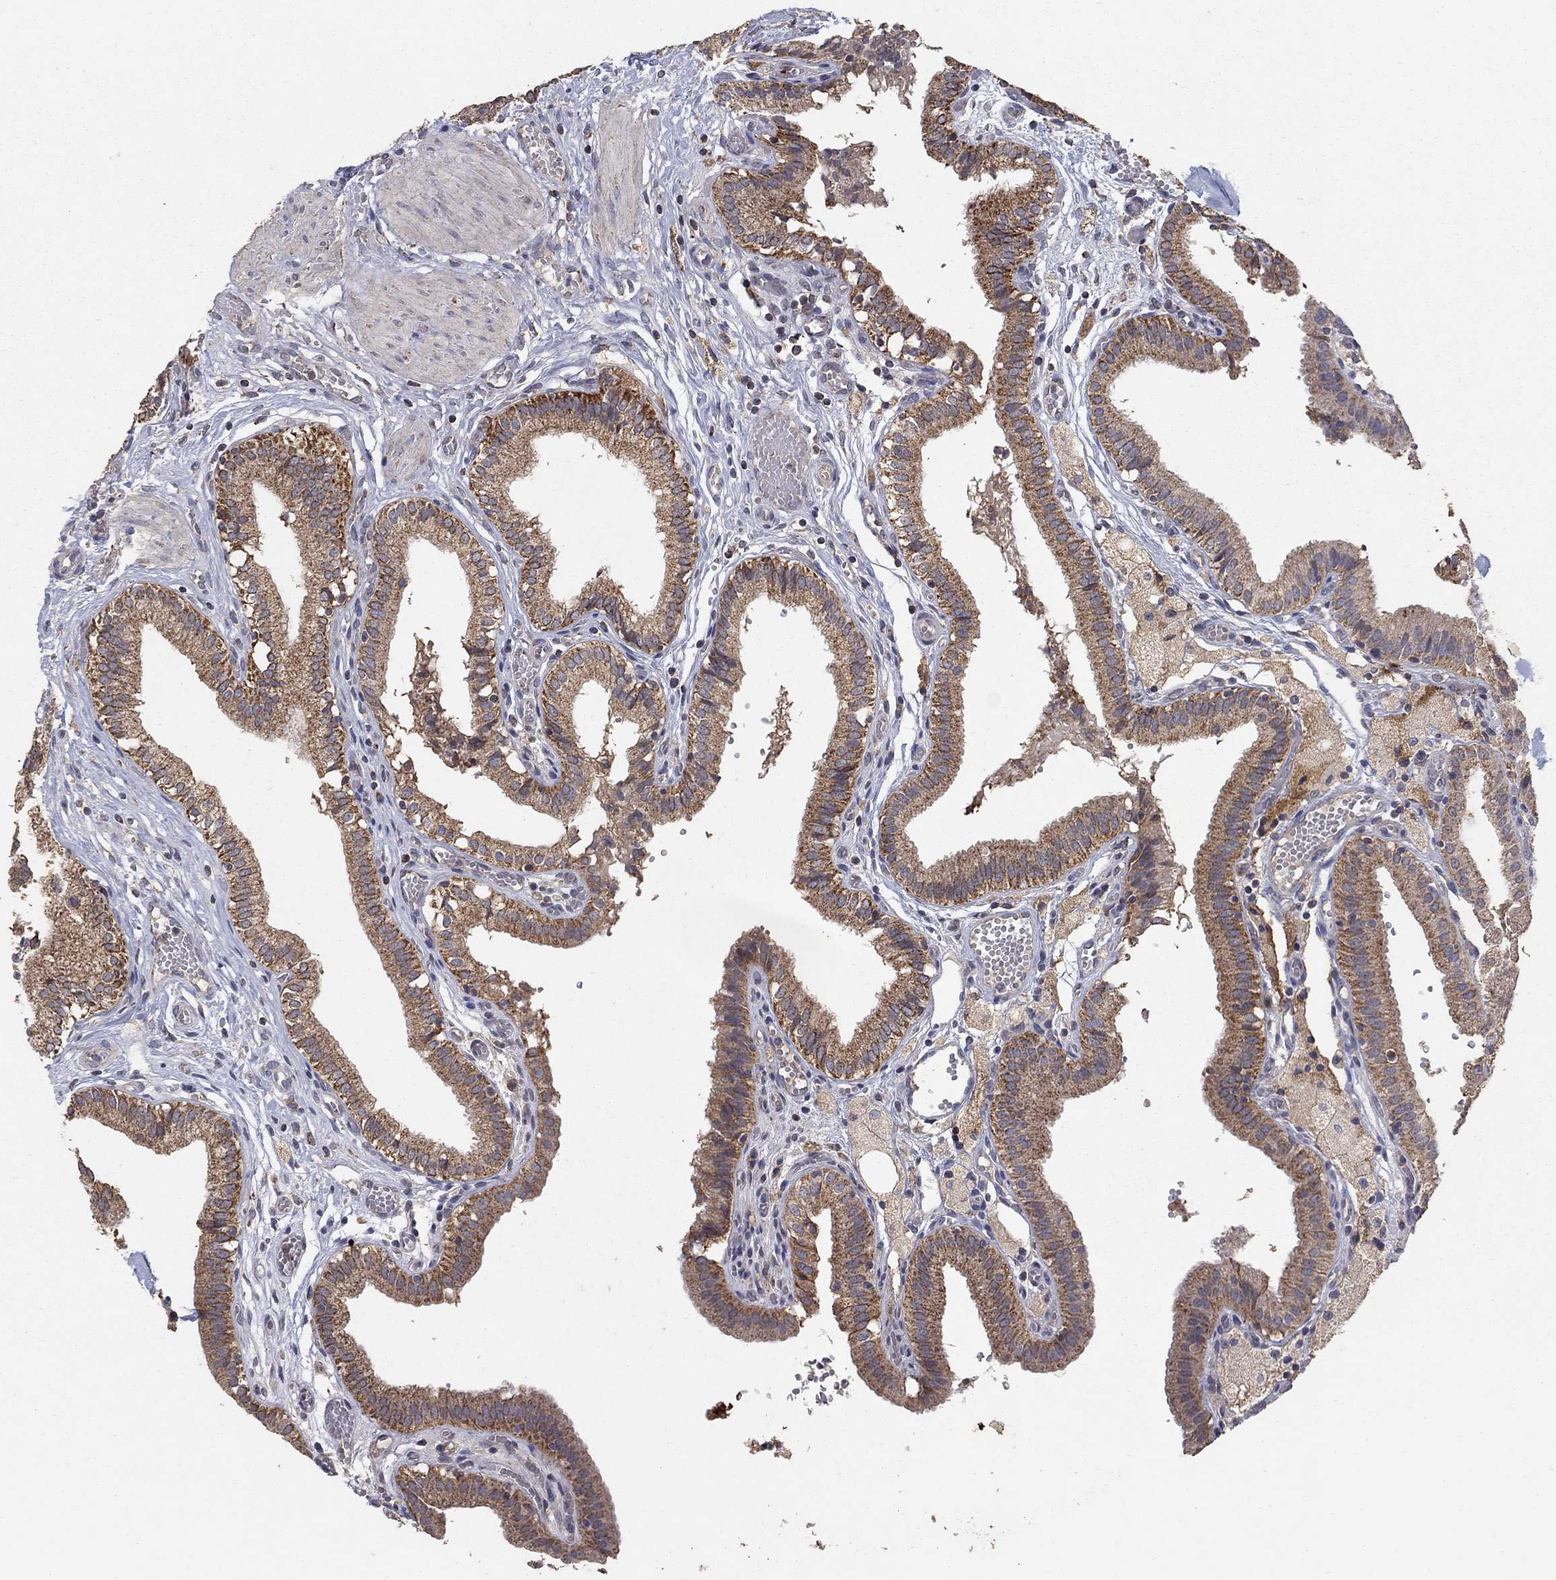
{"staining": {"intensity": "strong", "quantity": "25%-75%", "location": "cytoplasmic/membranous"}, "tissue": "gallbladder", "cell_type": "Glandular cells", "image_type": "normal", "snomed": [{"axis": "morphology", "description": "Normal tissue, NOS"}, {"axis": "topography", "description": "Gallbladder"}], "caption": "Protein analysis of benign gallbladder exhibits strong cytoplasmic/membranous staining in approximately 25%-75% of glandular cells.", "gene": "GPSM1", "patient": {"sex": "female", "age": 24}}